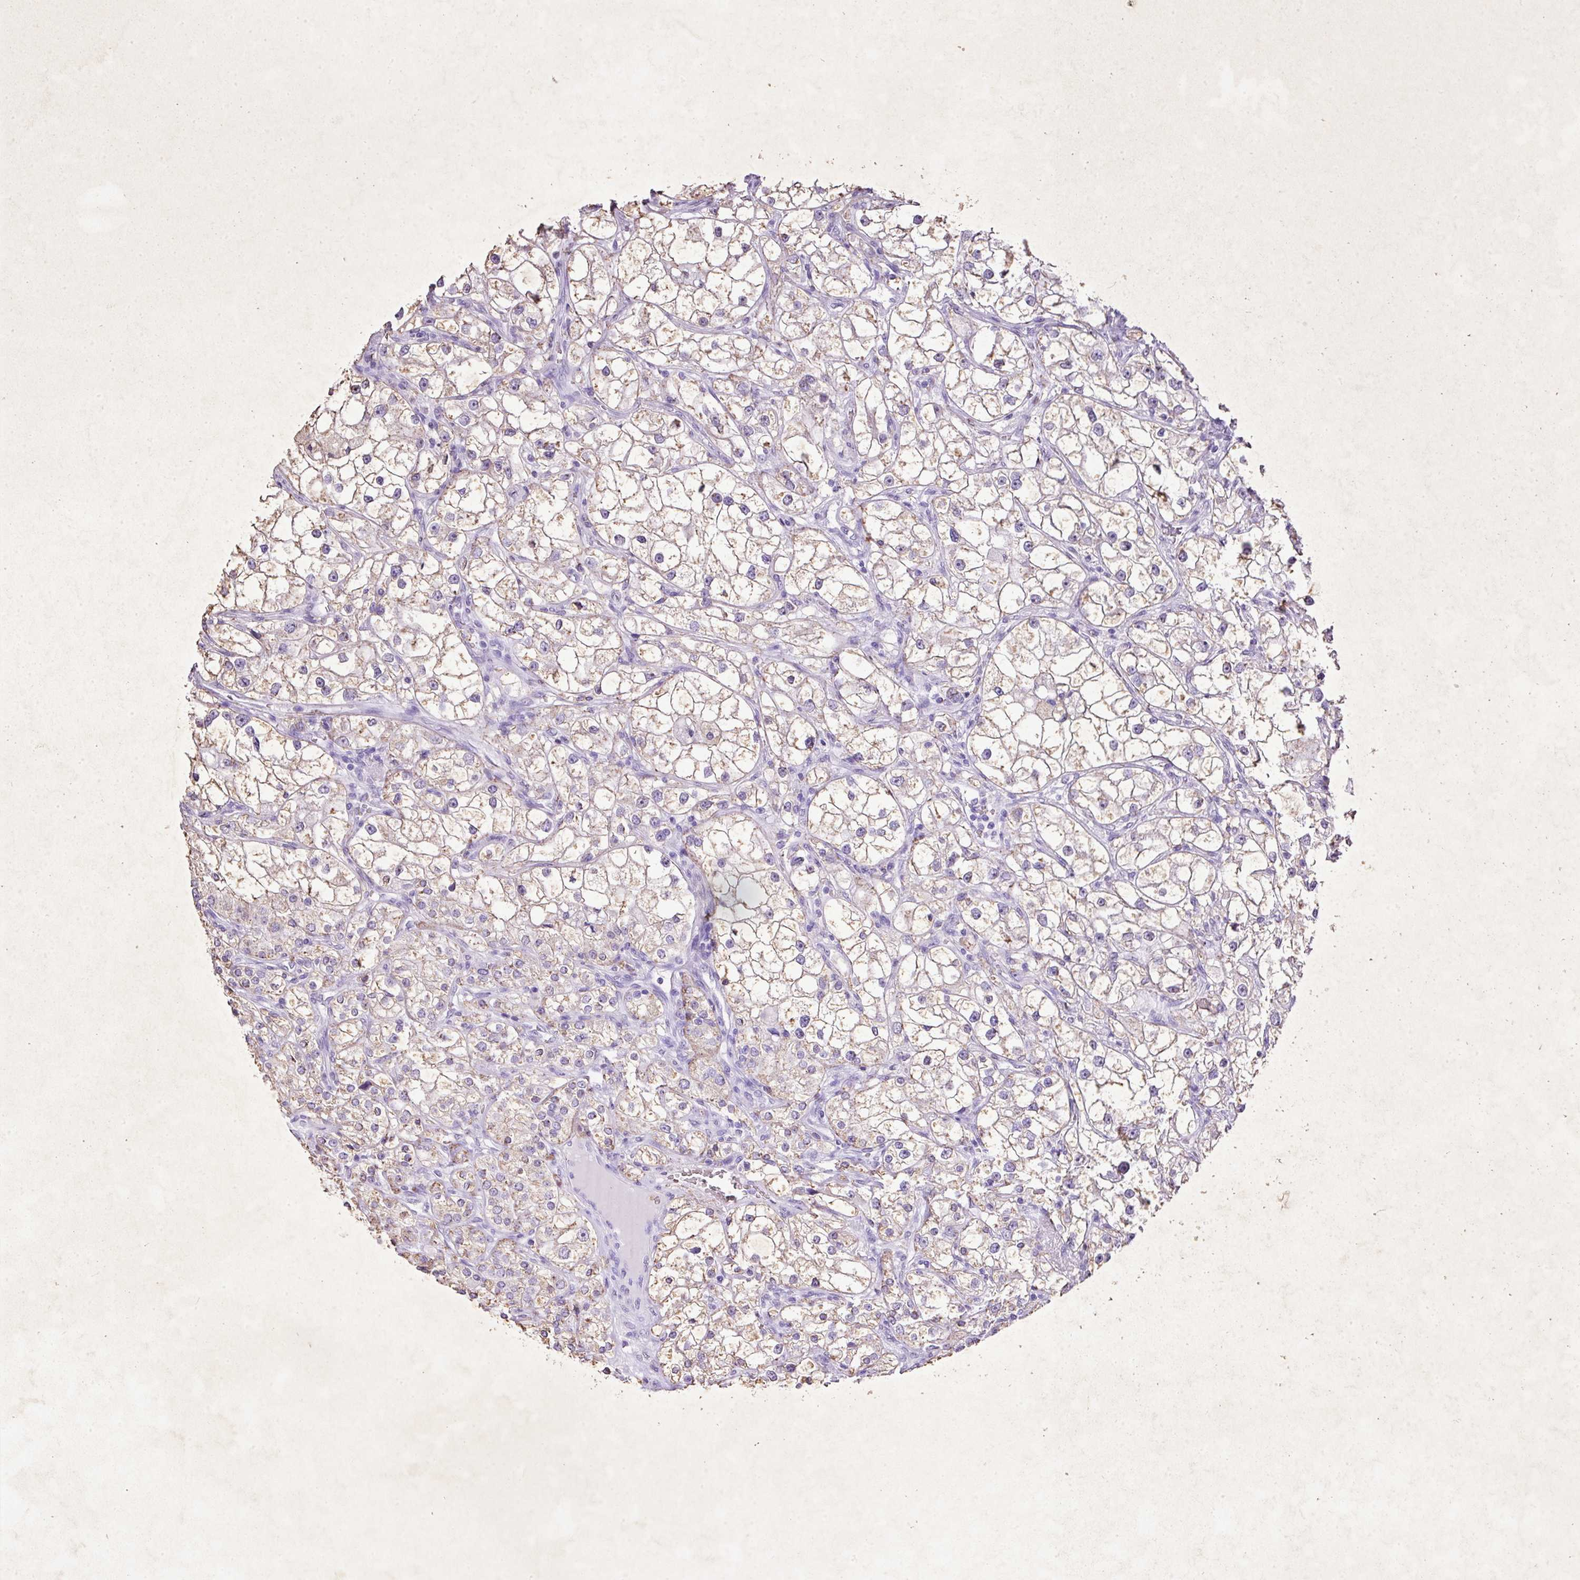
{"staining": {"intensity": "weak", "quantity": "<25%", "location": "cytoplasmic/membranous"}, "tissue": "renal cancer", "cell_type": "Tumor cells", "image_type": "cancer", "snomed": [{"axis": "morphology", "description": "Adenocarcinoma, NOS"}, {"axis": "topography", "description": "Kidney"}], "caption": "There is no significant expression in tumor cells of renal cancer (adenocarcinoma).", "gene": "KCNJ11", "patient": {"sex": "male", "age": 77}}